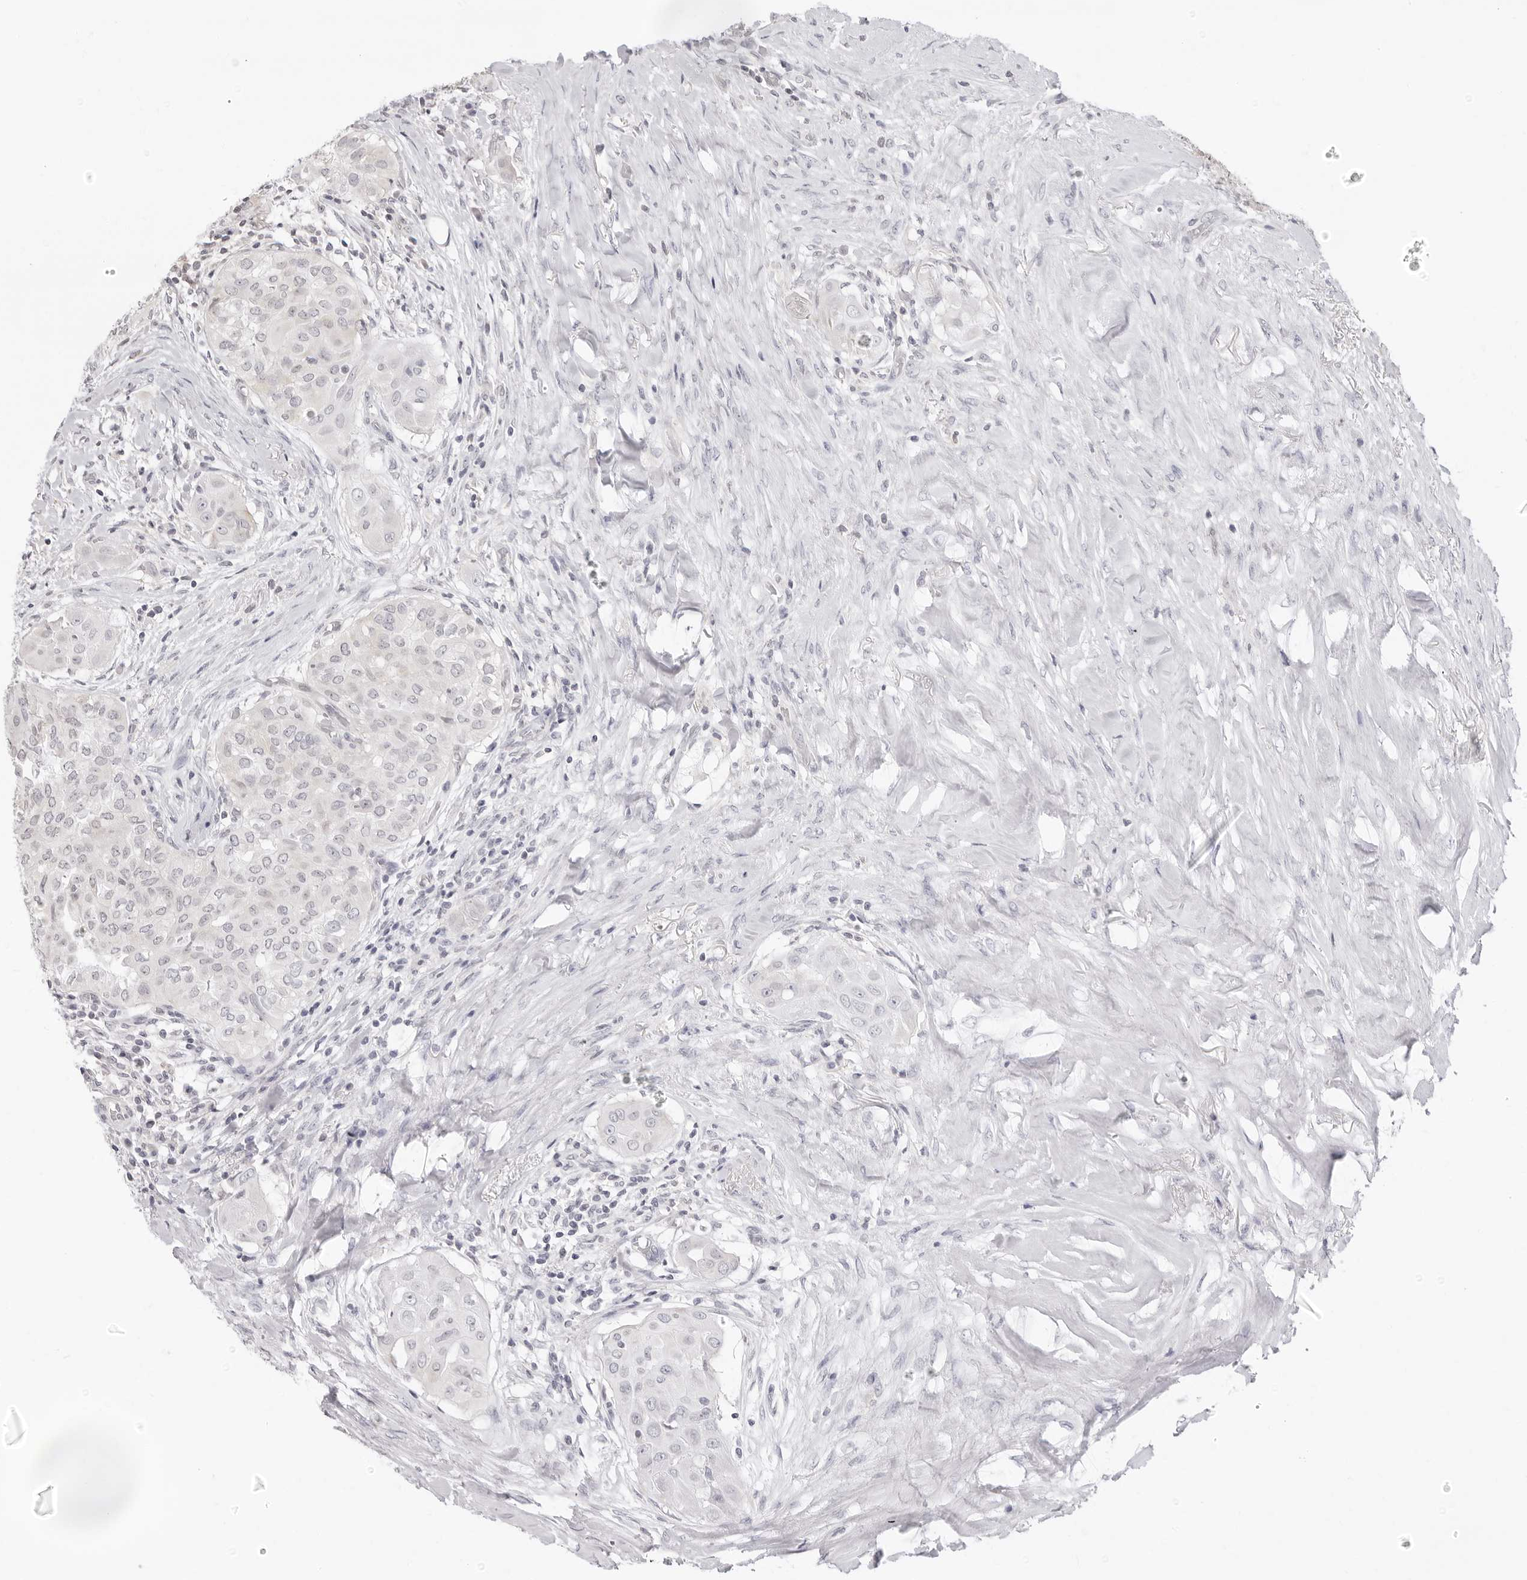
{"staining": {"intensity": "negative", "quantity": "none", "location": "none"}, "tissue": "thyroid cancer", "cell_type": "Tumor cells", "image_type": "cancer", "snomed": [{"axis": "morphology", "description": "Papillary adenocarcinoma, NOS"}, {"axis": "topography", "description": "Thyroid gland"}], "caption": "IHC photomicrograph of thyroid cancer (papillary adenocarcinoma) stained for a protein (brown), which exhibits no staining in tumor cells.", "gene": "FDPS", "patient": {"sex": "female", "age": 59}}